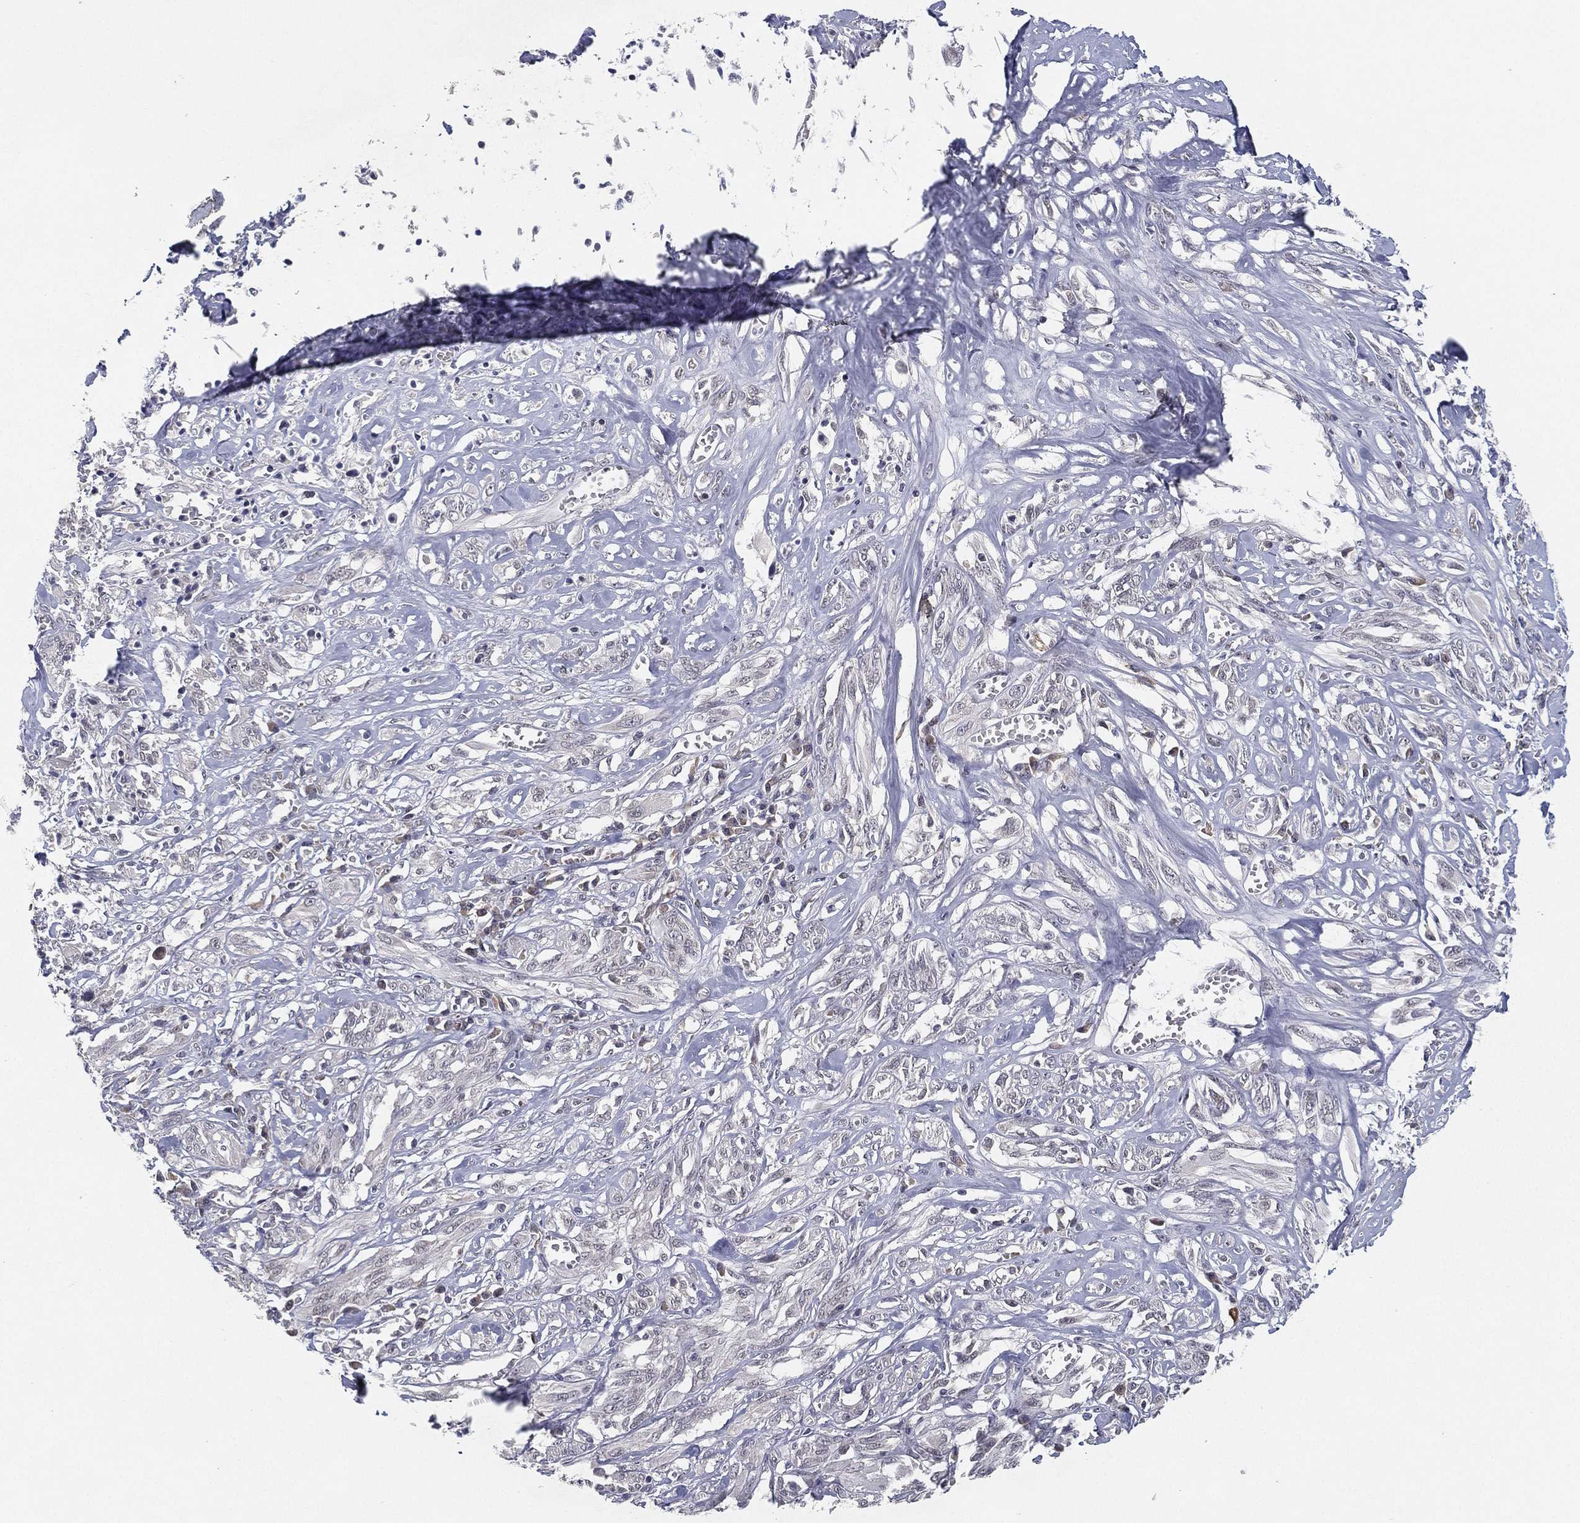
{"staining": {"intensity": "negative", "quantity": "none", "location": "none"}, "tissue": "melanoma", "cell_type": "Tumor cells", "image_type": "cancer", "snomed": [{"axis": "morphology", "description": "Malignant melanoma, NOS"}, {"axis": "topography", "description": "Skin"}], "caption": "IHC of malignant melanoma exhibits no positivity in tumor cells.", "gene": "MS4A8", "patient": {"sex": "female", "age": 91}}